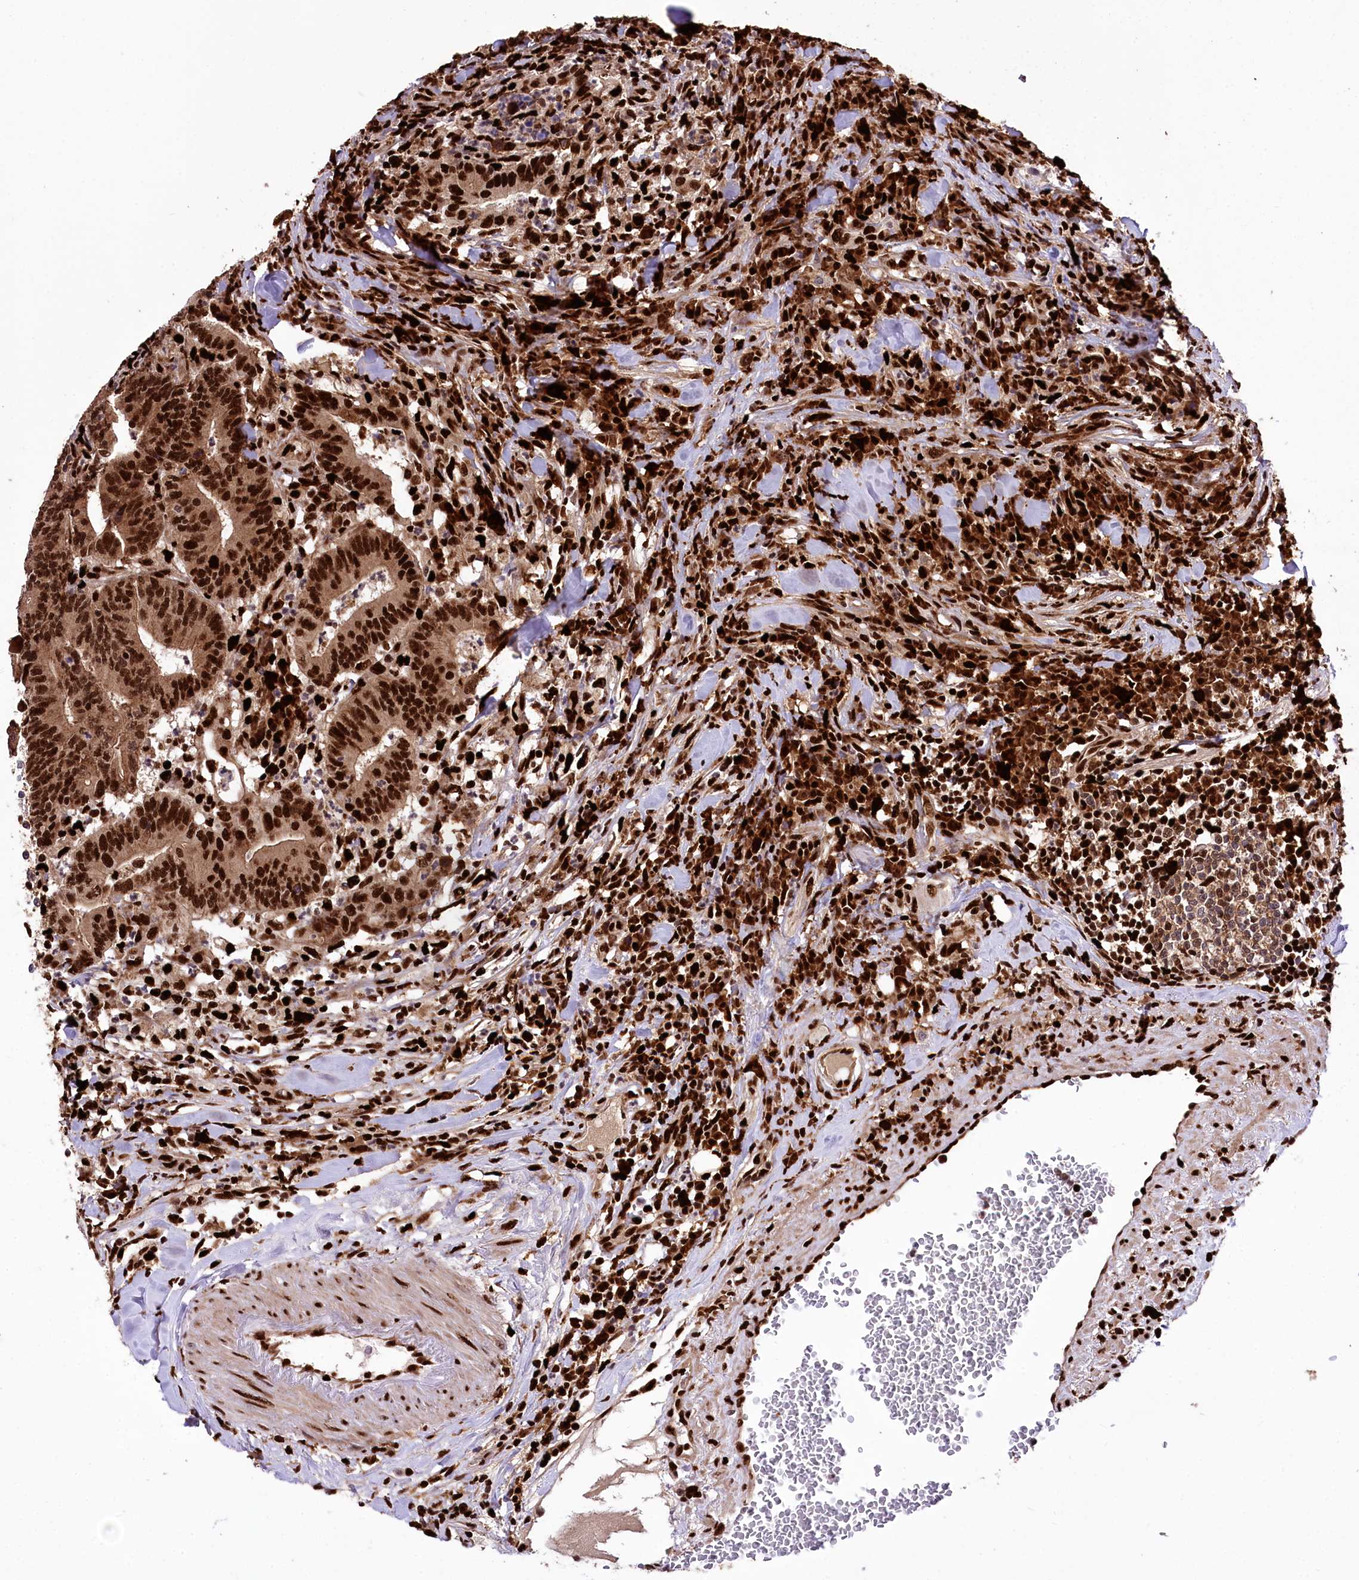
{"staining": {"intensity": "strong", "quantity": ">75%", "location": "cytoplasmic/membranous,nuclear"}, "tissue": "colorectal cancer", "cell_type": "Tumor cells", "image_type": "cancer", "snomed": [{"axis": "morphology", "description": "Adenocarcinoma, NOS"}, {"axis": "topography", "description": "Colon"}], "caption": "The immunohistochemical stain labels strong cytoplasmic/membranous and nuclear expression in tumor cells of colorectal adenocarcinoma tissue.", "gene": "FIGN", "patient": {"sex": "female", "age": 66}}